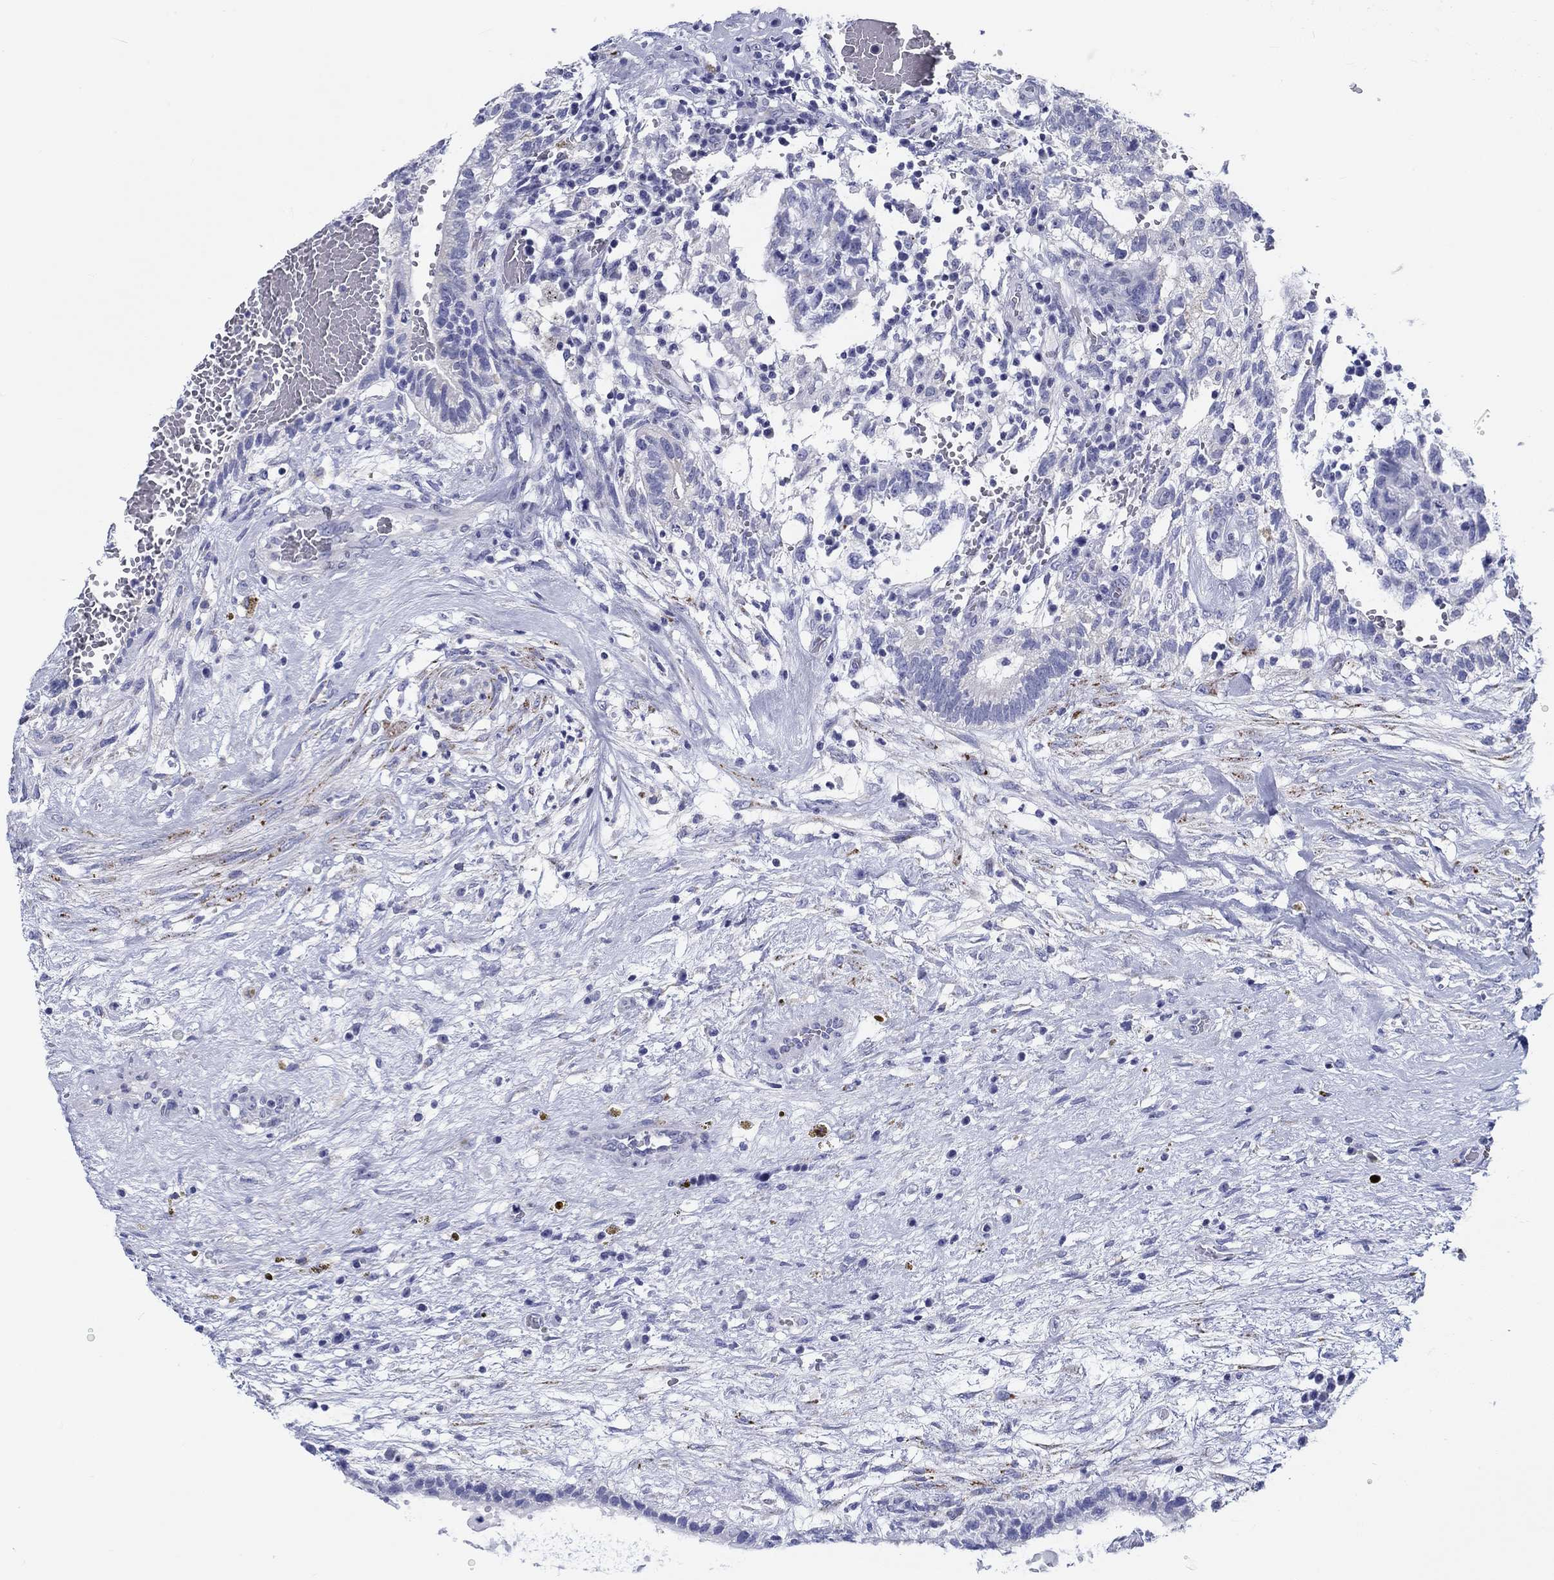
{"staining": {"intensity": "negative", "quantity": "none", "location": "none"}, "tissue": "testis cancer", "cell_type": "Tumor cells", "image_type": "cancer", "snomed": [{"axis": "morphology", "description": "Normal tissue, NOS"}, {"axis": "morphology", "description": "Carcinoma, Embryonal, NOS"}, {"axis": "topography", "description": "Testis"}, {"axis": "topography", "description": "Epididymis"}], "caption": "This is an immunohistochemistry (IHC) histopathology image of testis cancer. There is no expression in tumor cells.", "gene": "H1-1", "patient": {"sex": "male", "age": 32}}